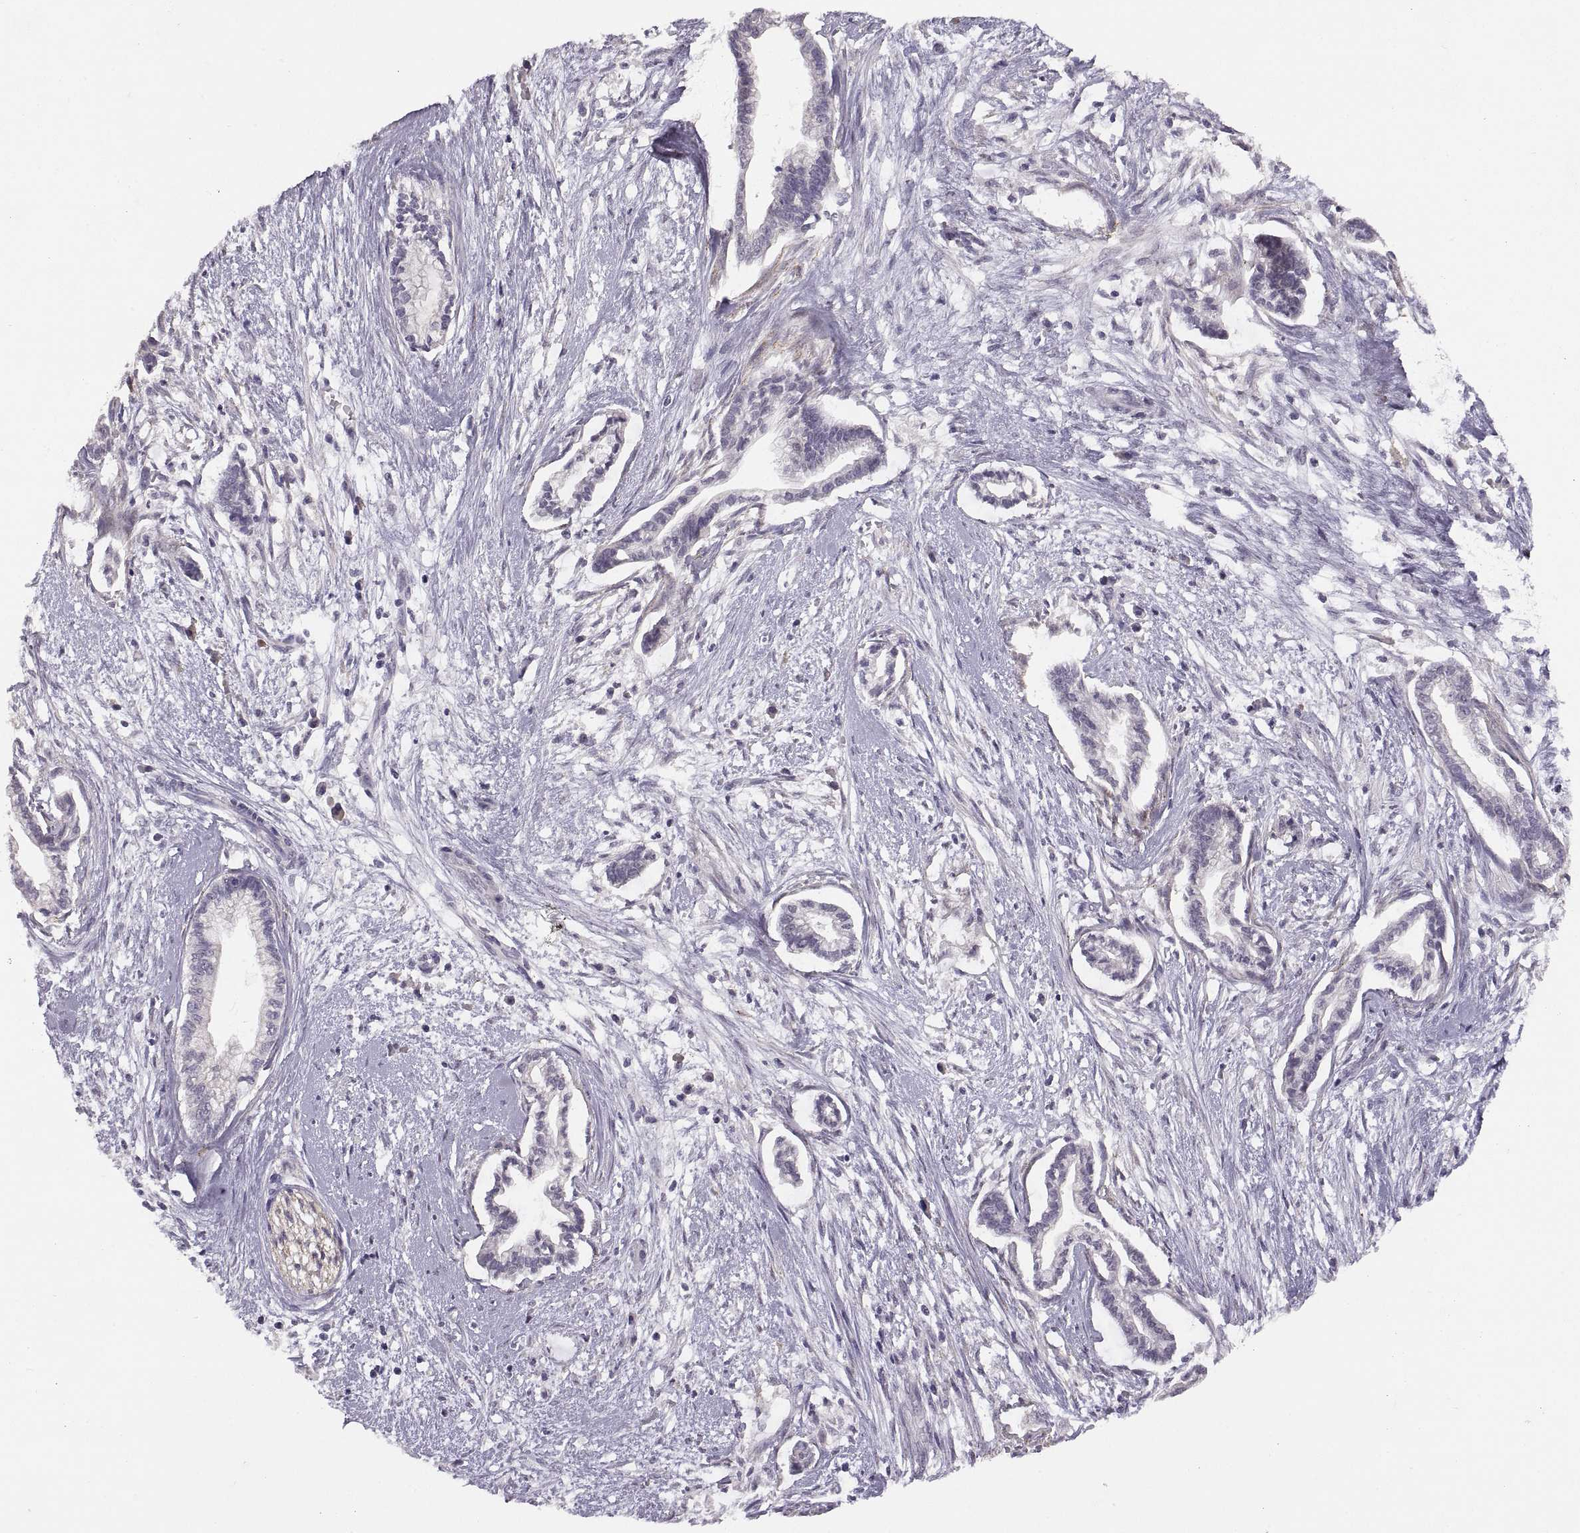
{"staining": {"intensity": "negative", "quantity": "none", "location": "none"}, "tissue": "cervical cancer", "cell_type": "Tumor cells", "image_type": "cancer", "snomed": [{"axis": "morphology", "description": "Adenocarcinoma, NOS"}, {"axis": "topography", "description": "Cervix"}], "caption": "A high-resolution histopathology image shows IHC staining of cervical cancer, which exhibits no significant positivity in tumor cells.", "gene": "CDH2", "patient": {"sex": "female", "age": 62}}